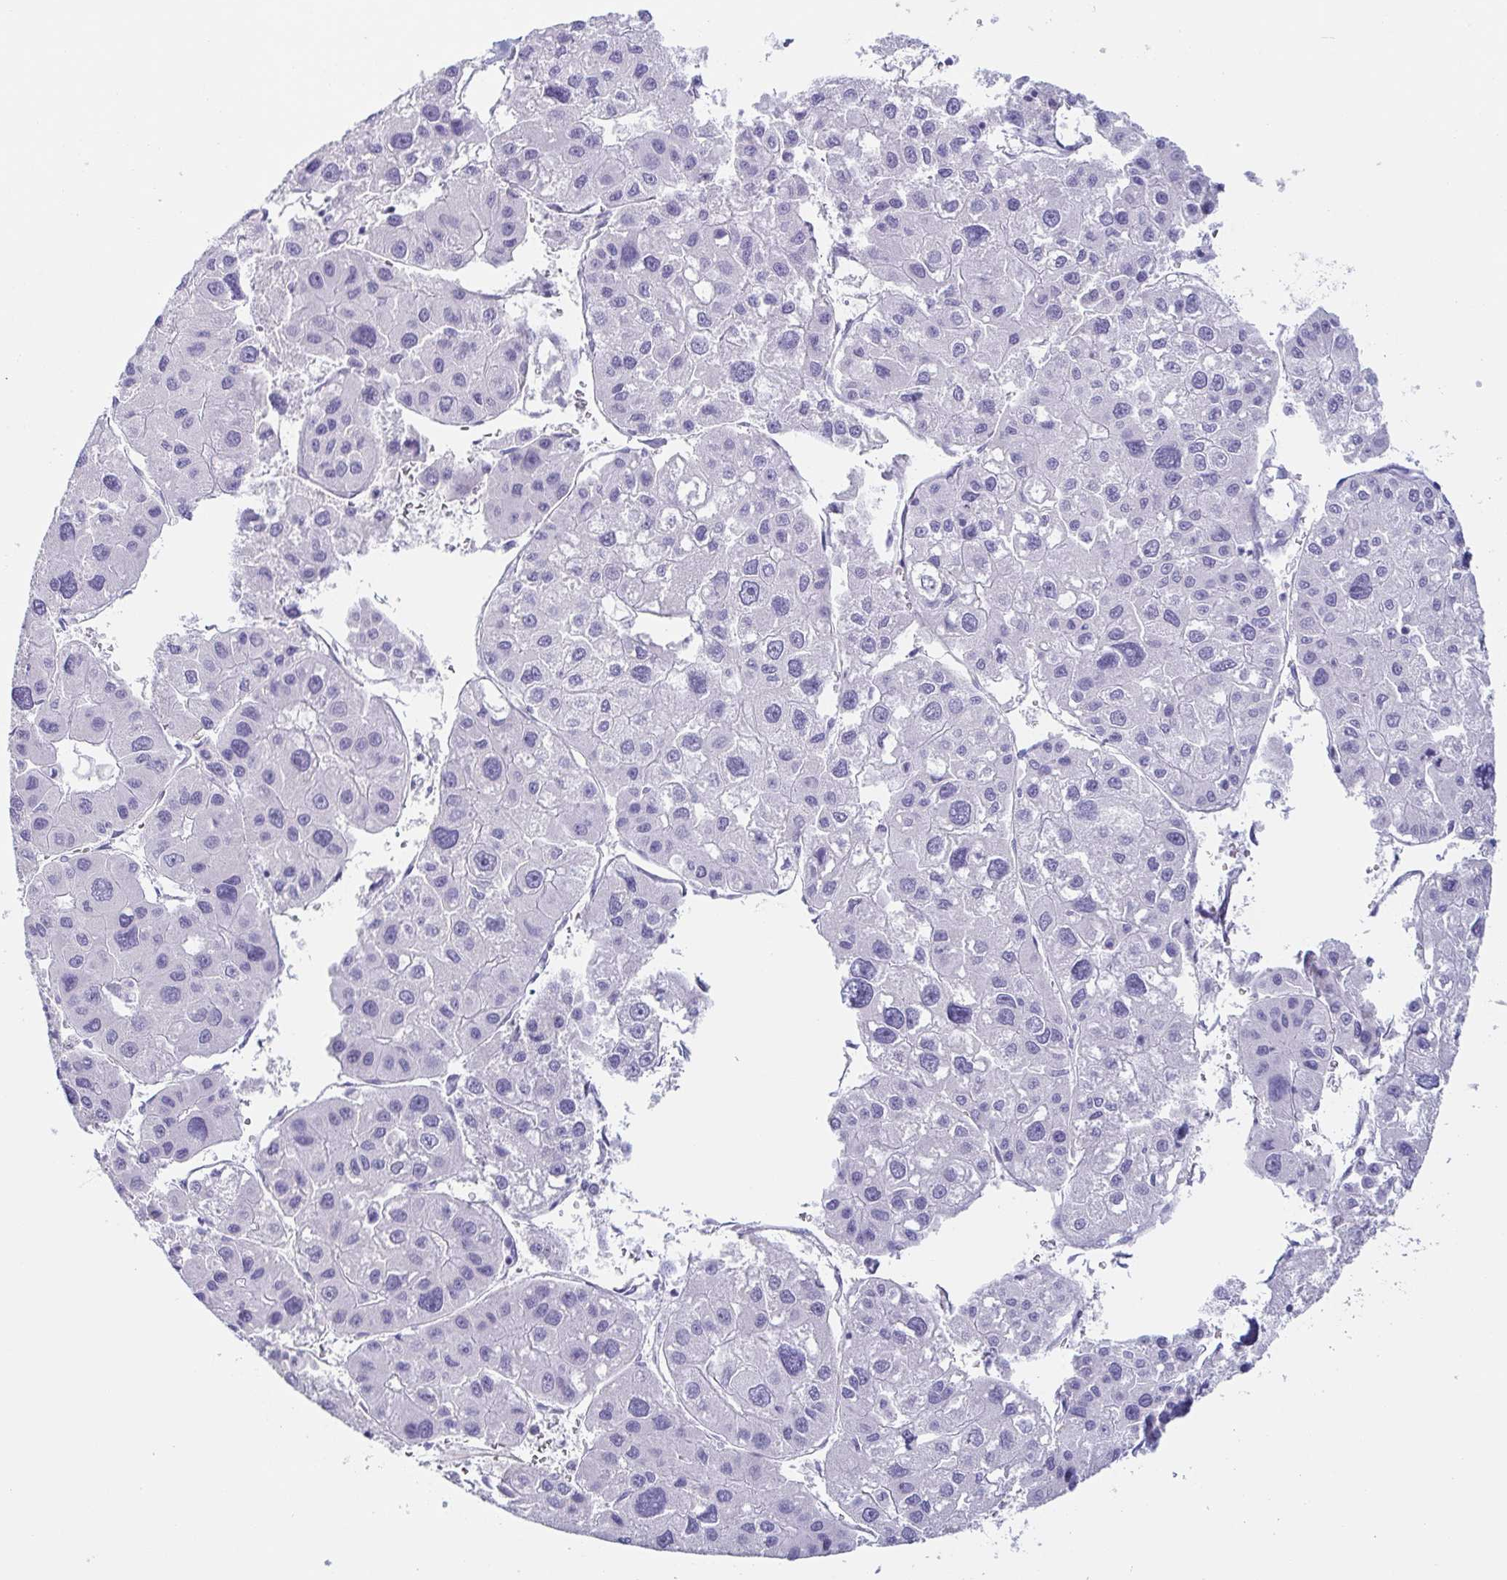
{"staining": {"intensity": "negative", "quantity": "none", "location": "none"}, "tissue": "liver cancer", "cell_type": "Tumor cells", "image_type": "cancer", "snomed": [{"axis": "morphology", "description": "Carcinoma, Hepatocellular, NOS"}, {"axis": "topography", "description": "Liver"}], "caption": "The image shows no staining of tumor cells in liver hepatocellular carcinoma.", "gene": "PRR27", "patient": {"sex": "male", "age": 73}}